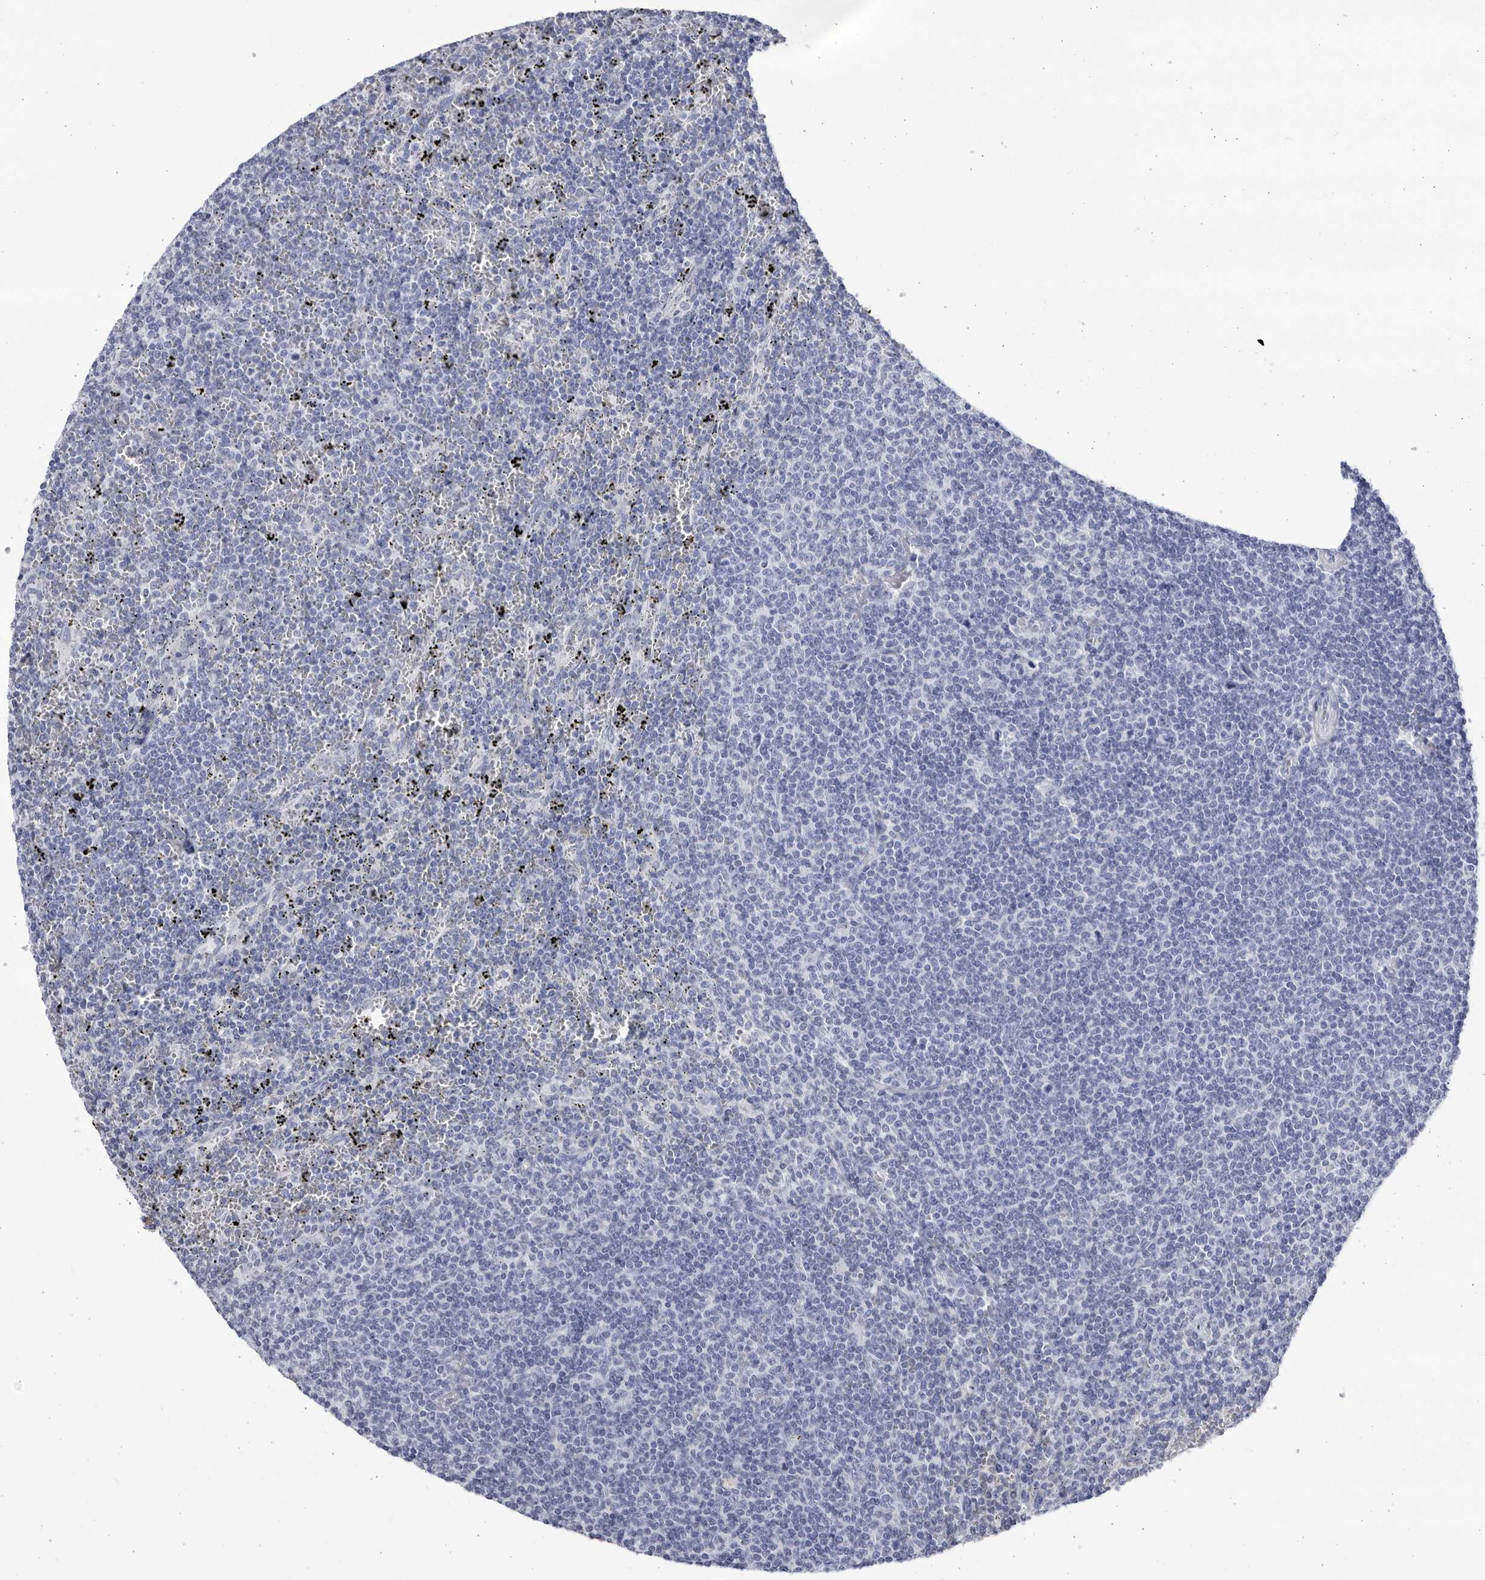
{"staining": {"intensity": "negative", "quantity": "none", "location": "none"}, "tissue": "lymphoma", "cell_type": "Tumor cells", "image_type": "cancer", "snomed": [{"axis": "morphology", "description": "Malignant lymphoma, non-Hodgkin's type, Low grade"}, {"axis": "topography", "description": "Spleen"}], "caption": "Malignant lymphoma, non-Hodgkin's type (low-grade) stained for a protein using immunohistochemistry exhibits no staining tumor cells.", "gene": "CCDC181", "patient": {"sex": "female", "age": 50}}